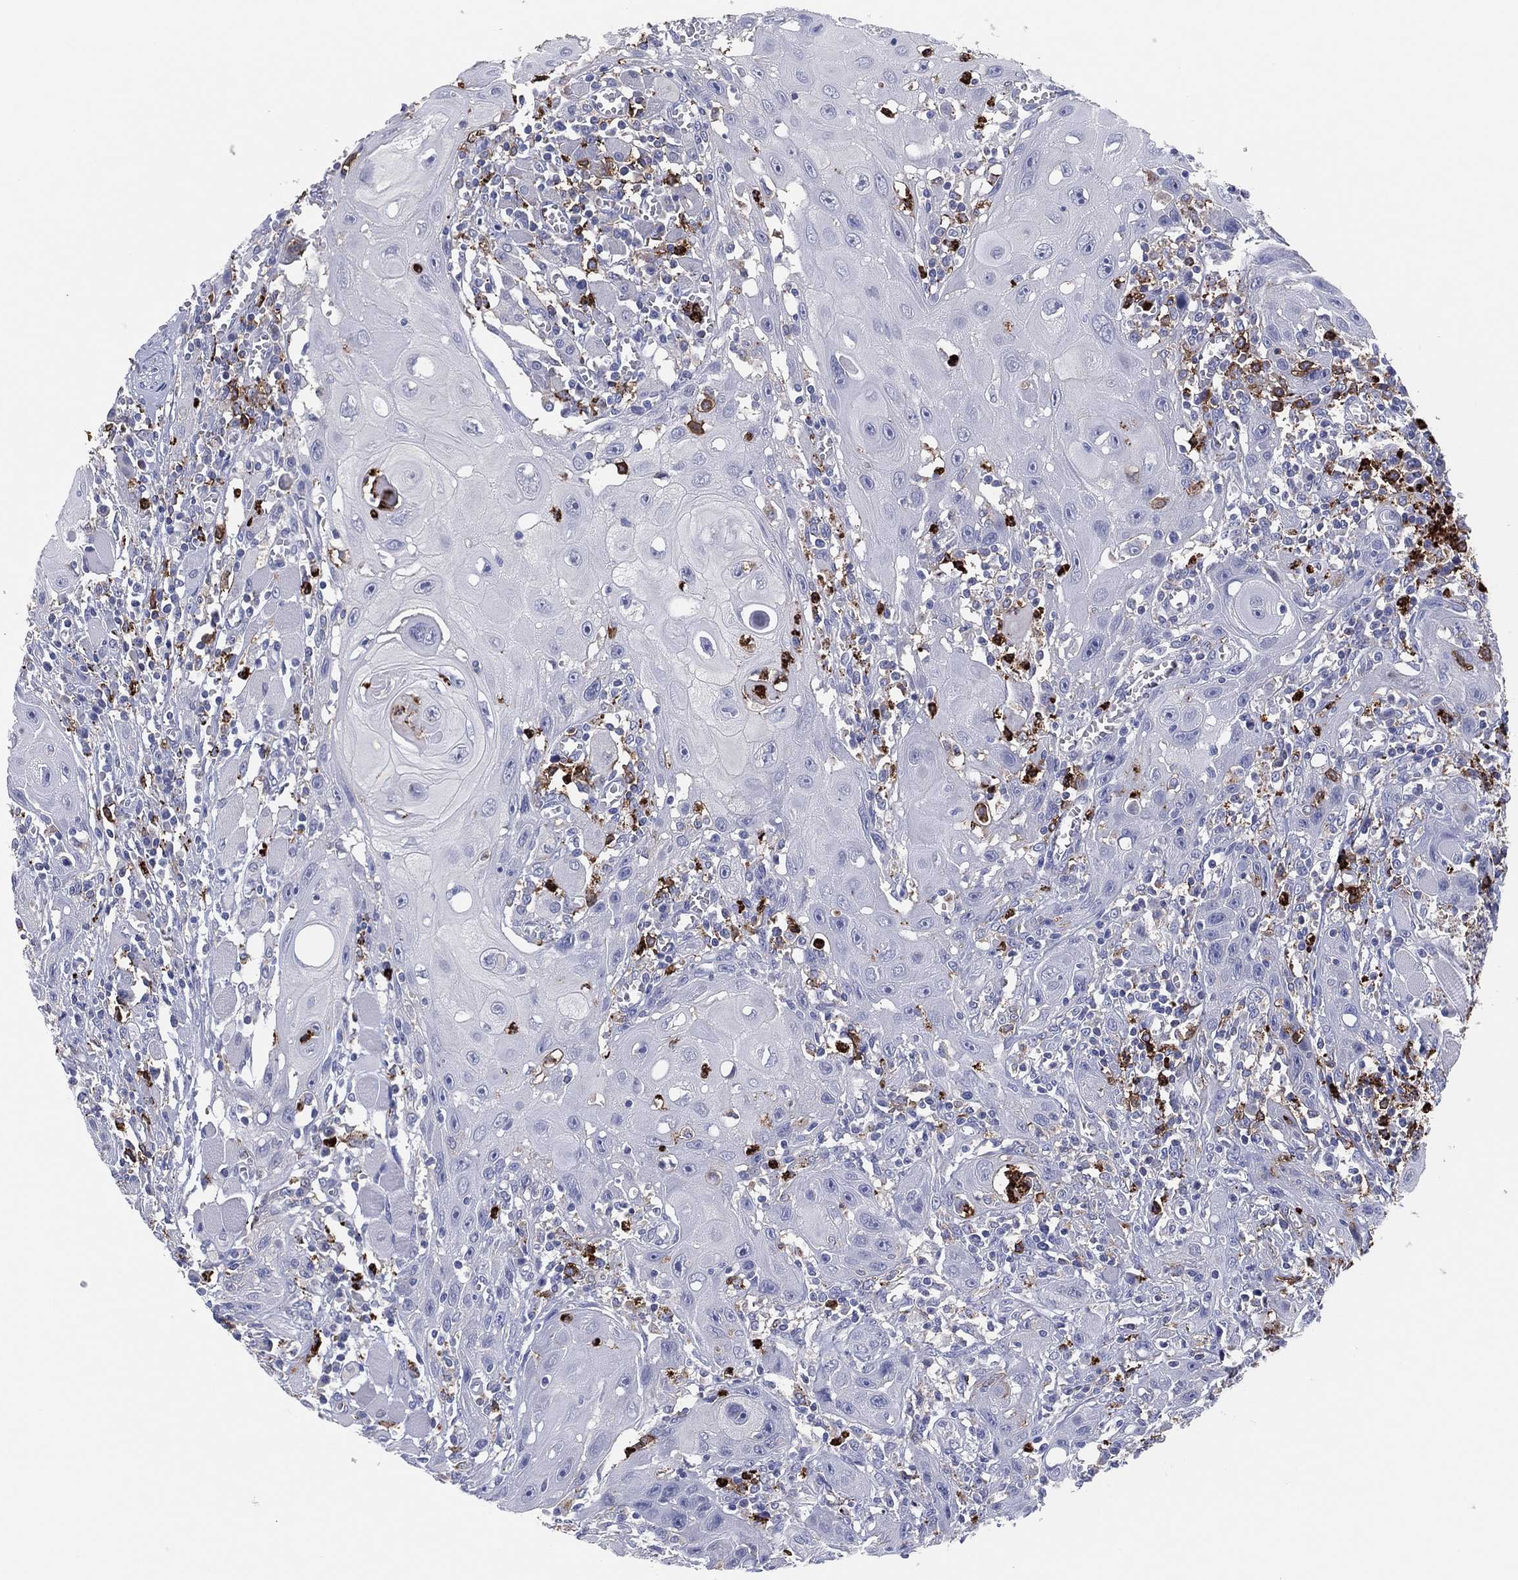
{"staining": {"intensity": "negative", "quantity": "none", "location": "none"}, "tissue": "head and neck cancer", "cell_type": "Tumor cells", "image_type": "cancer", "snomed": [{"axis": "morphology", "description": "Normal tissue, NOS"}, {"axis": "morphology", "description": "Squamous cell carcinoma, NOS"}, {"axis": "topography", "description": "Oral tissue"}, {"axis": "topography", "description": "Head-Neck"}], "caption": "High power microscopy photomicrograph of an IHC photomicrograph of head and neck squamous cell carcinoma, revealing no significant expression in tumor cells.", "gene": "PLAC8", "patient": {"sex": "male", "age": 71}}